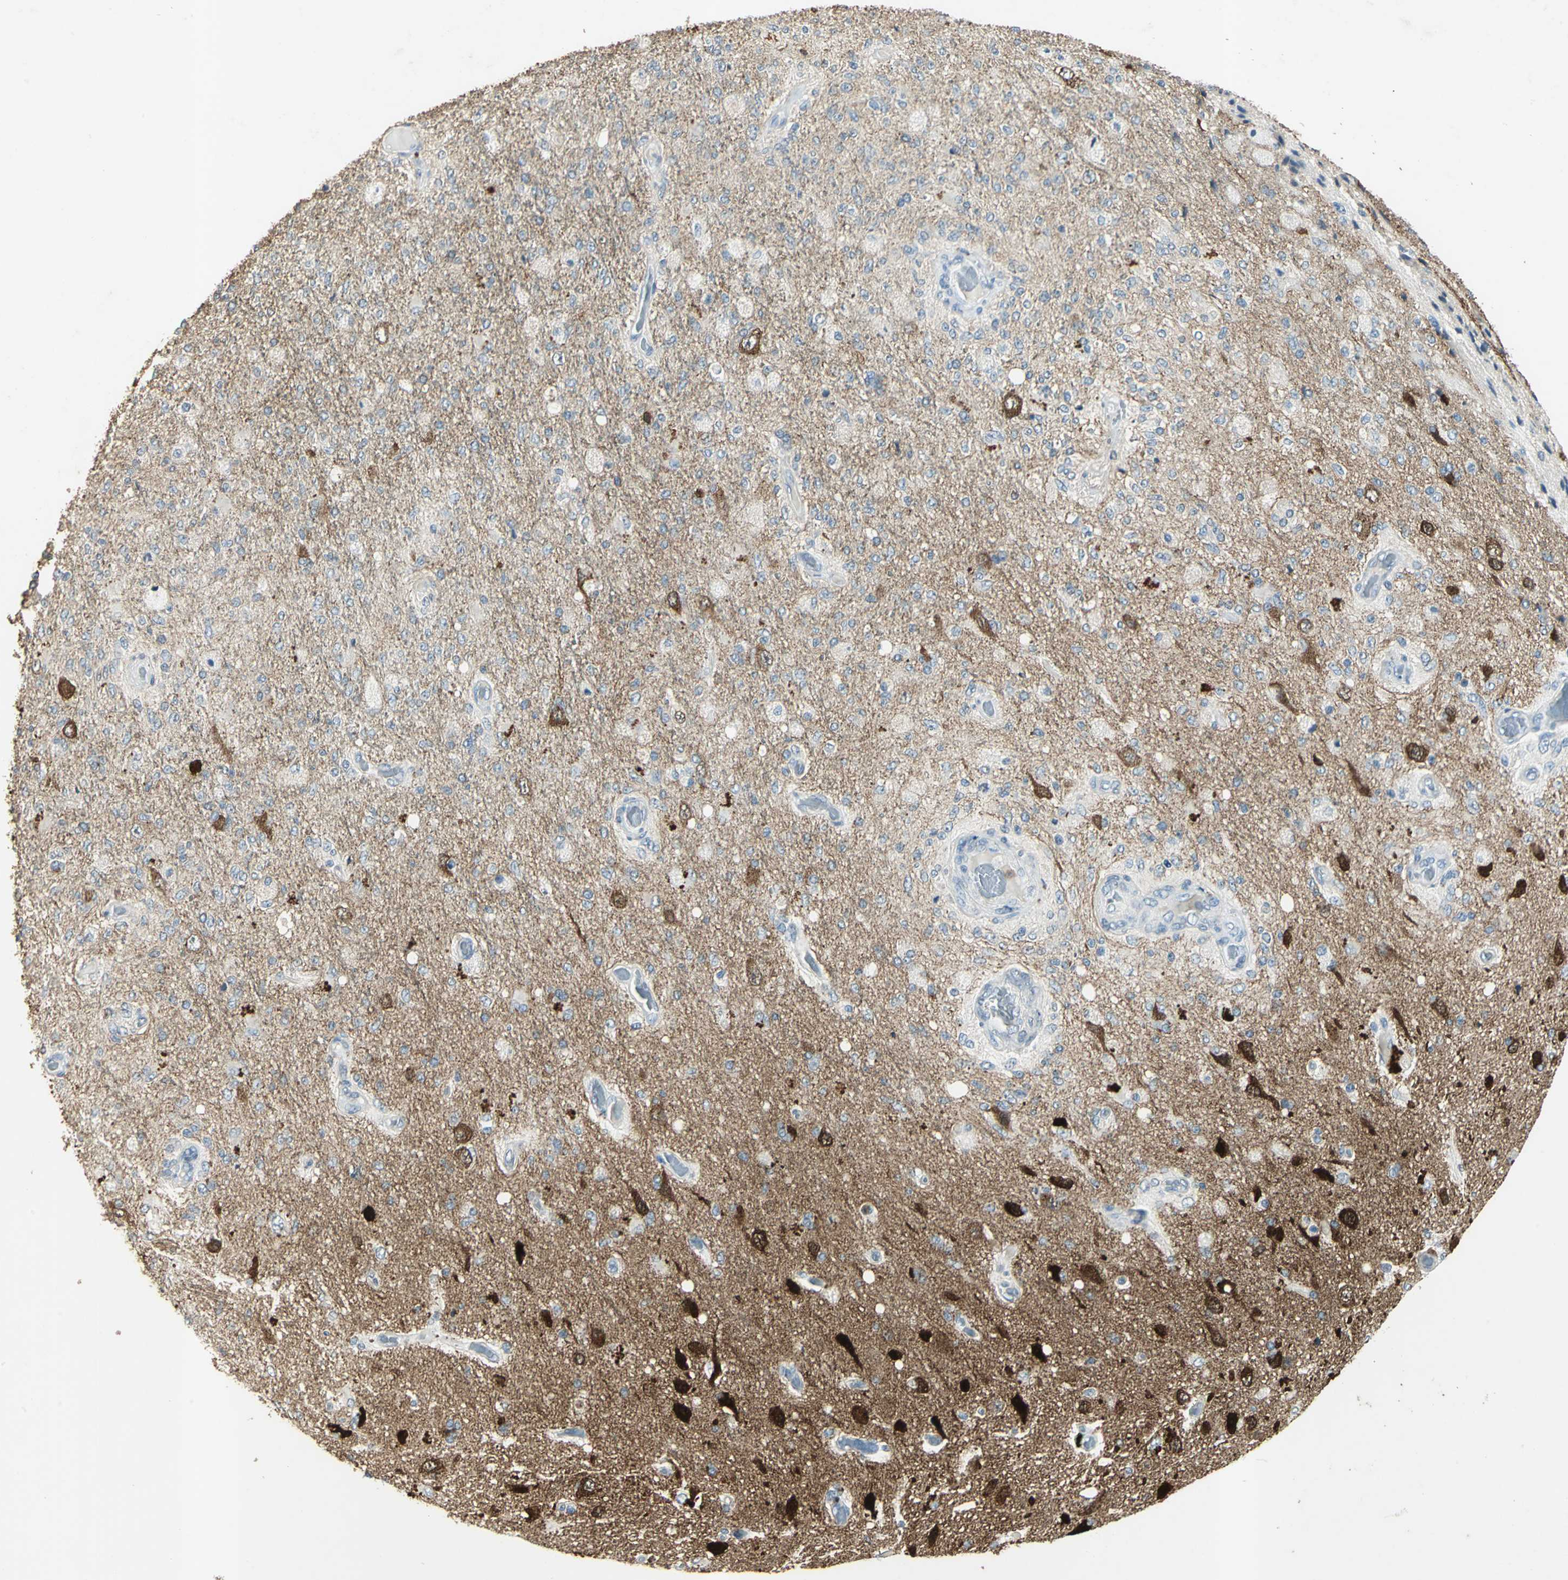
{"staining": {"intensity": "negative", "quantity": "none", "location": "none"}, "tissue": "glioma", "cell_type": "Tumor cells", "image_type": "cancer", "snomed": [{"axis": "morphology", "description": "Normal tissue, NOS"}, {"axis": "morphology", "description": "Glioma, malignant, High grade"}, {"axis": "topography", "description": "Cerebral cortex"}], "caption": "A photomicrograph of human malignant glioma (high-grade) is negative for staining in tumor cells.", "gene": "CAMK2B", "patient": {"sex": "male", "age": 77}}